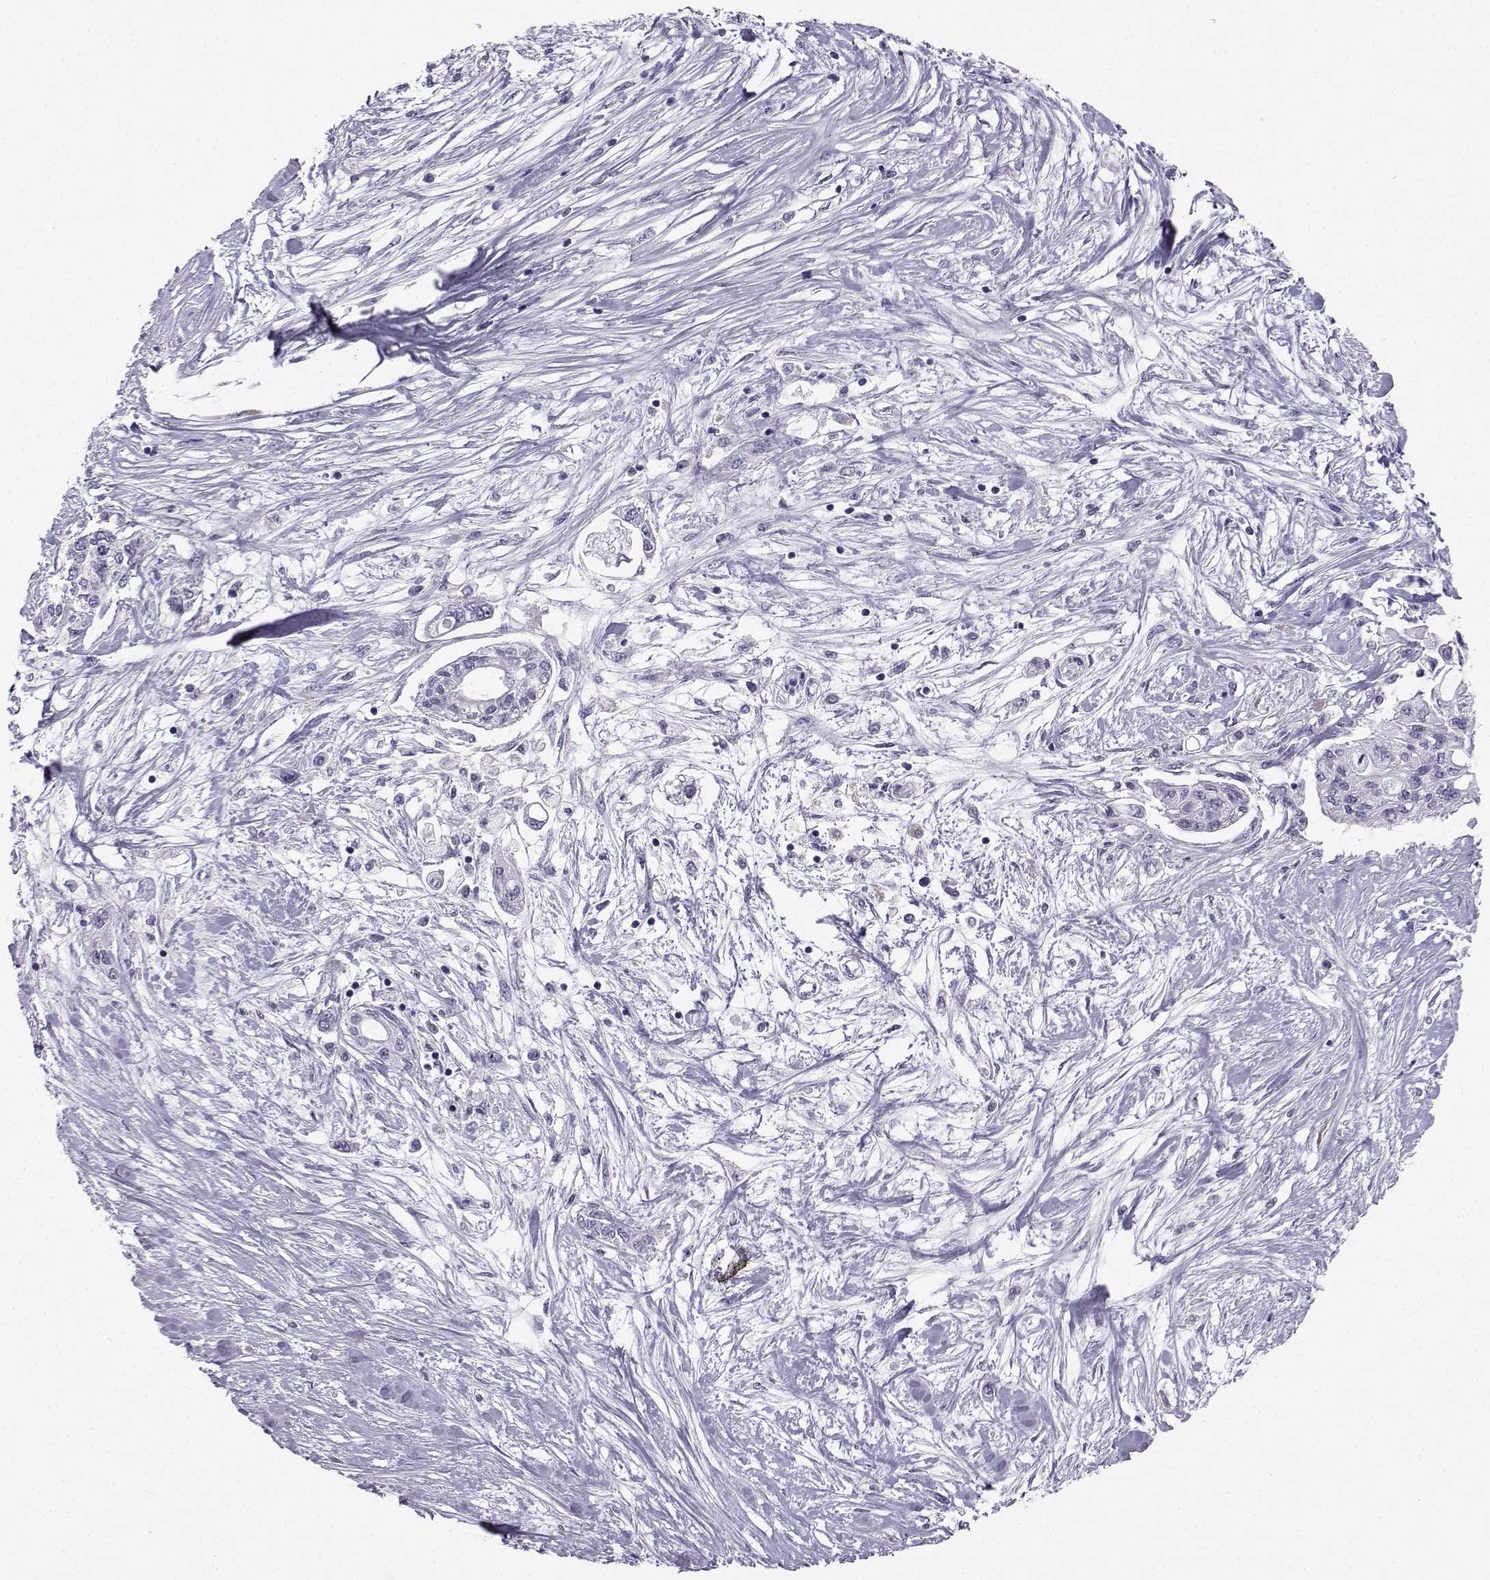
{"staining": {"intensity": "negative", "quantity": "none", "location": "none"}, "tissue": "pancreatic cancer", "cell_type": "Tumor cells", "image_type": "cancer", "snomed": [{"axis": "morphology", "description": "Adenocarcinoma, NOS"}, {"axis": "topography", "description": "Pancreas"}], "caption": "Pancreatic adenocarcinoma was stained to show a protein in brown. There is no significant positivity in tumor cells.", "gene": "MROH7", "patient": {"sex": "female", "age": 77}}